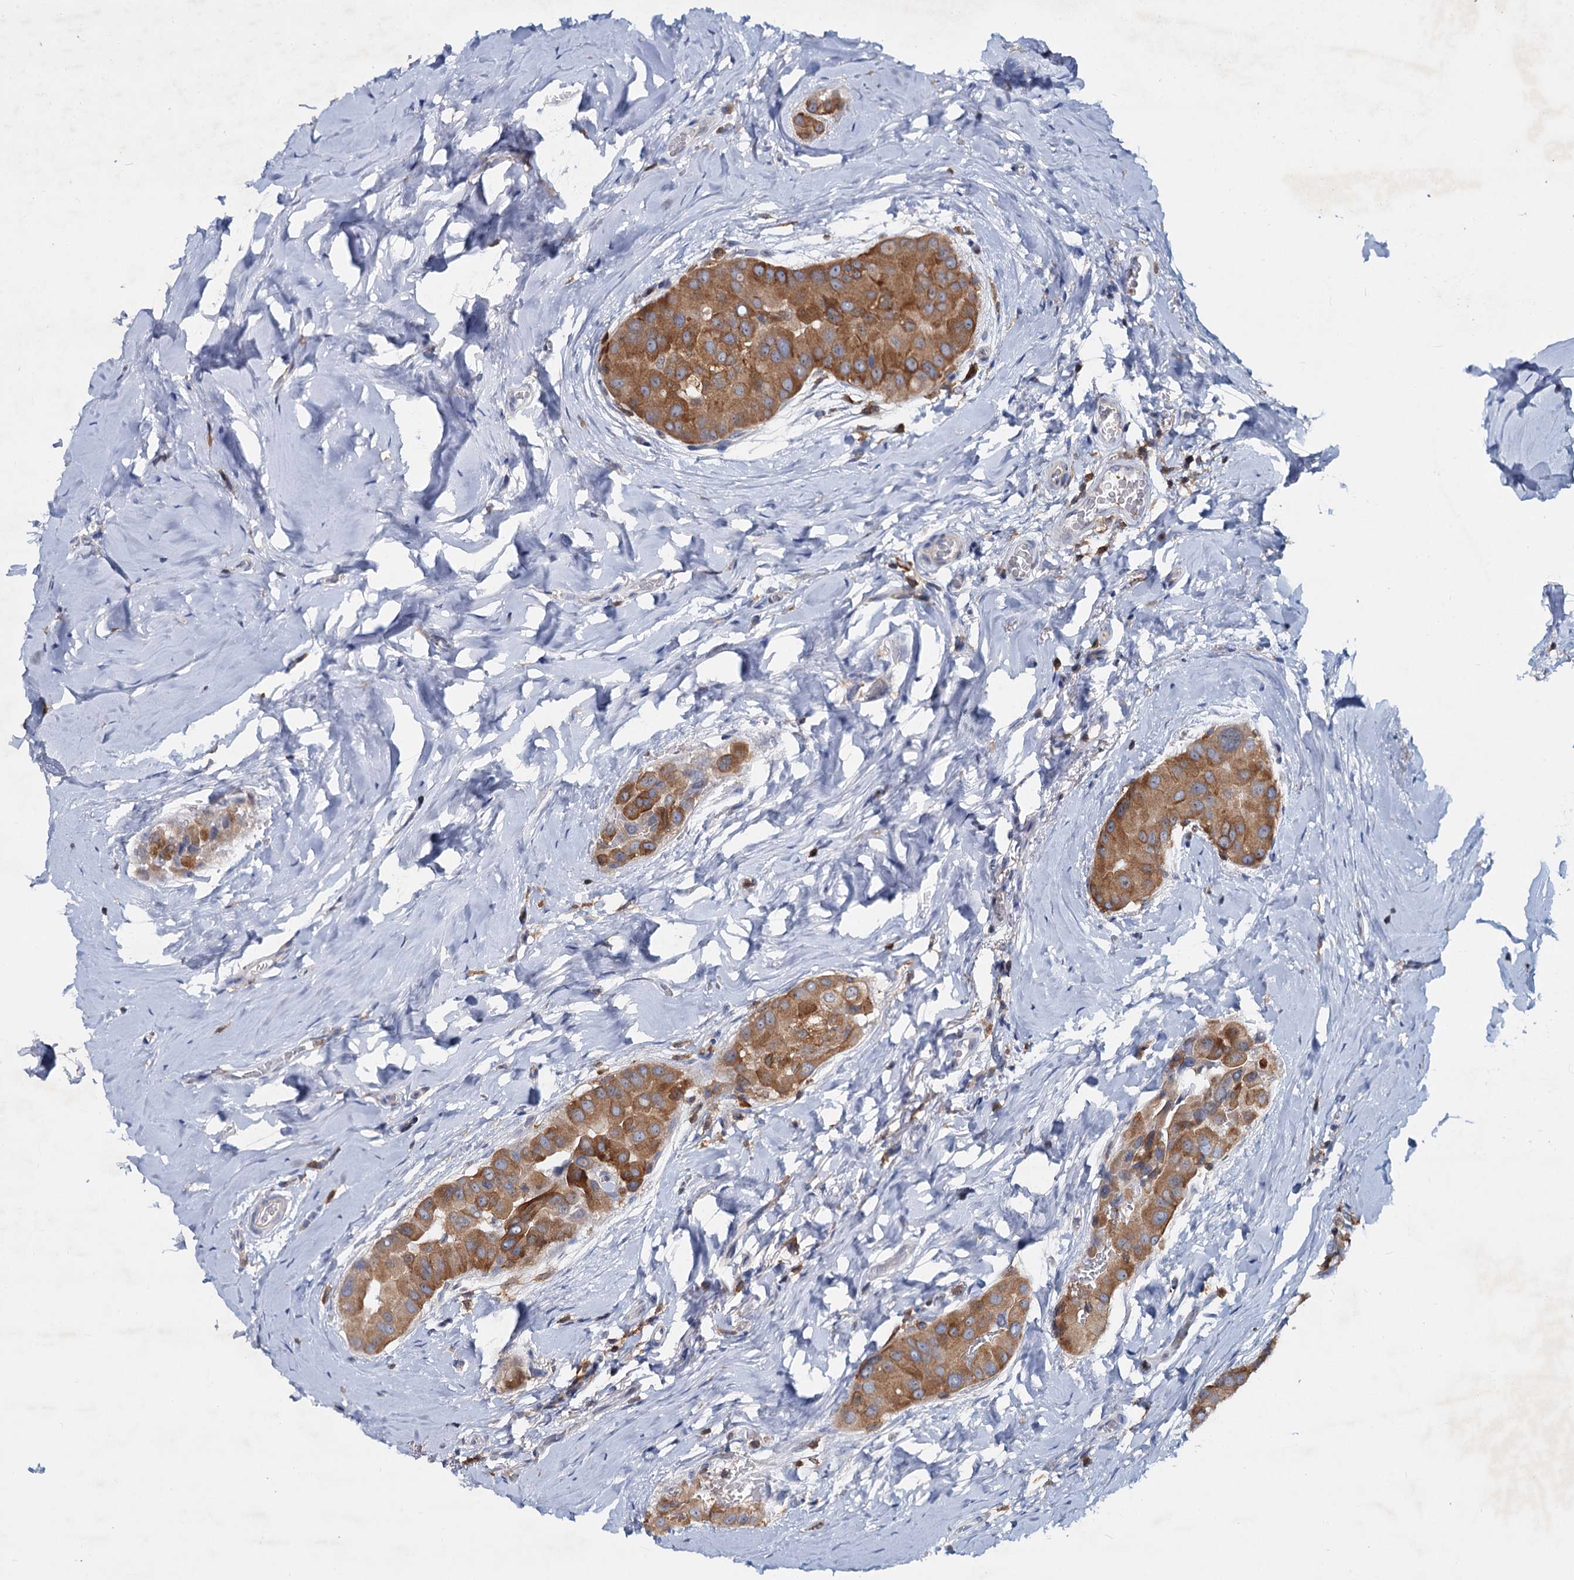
{"staining": {"intensity": "moderate", "quantity": ">75%", "location": "cytoplasmic/membranous"}, "tissue": "thyroid cancer", "cell_type": "Tumor cells", "image_type": "cancer", "snomed": [{"axis": "morphology", "description": "Papillary adenocarcinoma, NOS"}, {"axis": "topography", "description": "Thyroid gland"}], "caption": "The immunohistochemical stain shows moderate cytoplasmic/membranous staining in tumor cells of papillary adenocarcinoma (thyroid) tissue. (Brightfield microscopy of DAB IHC at high magnification).", "gene": "LRCH4", "patient": {"sex": "male", "age": 33}}